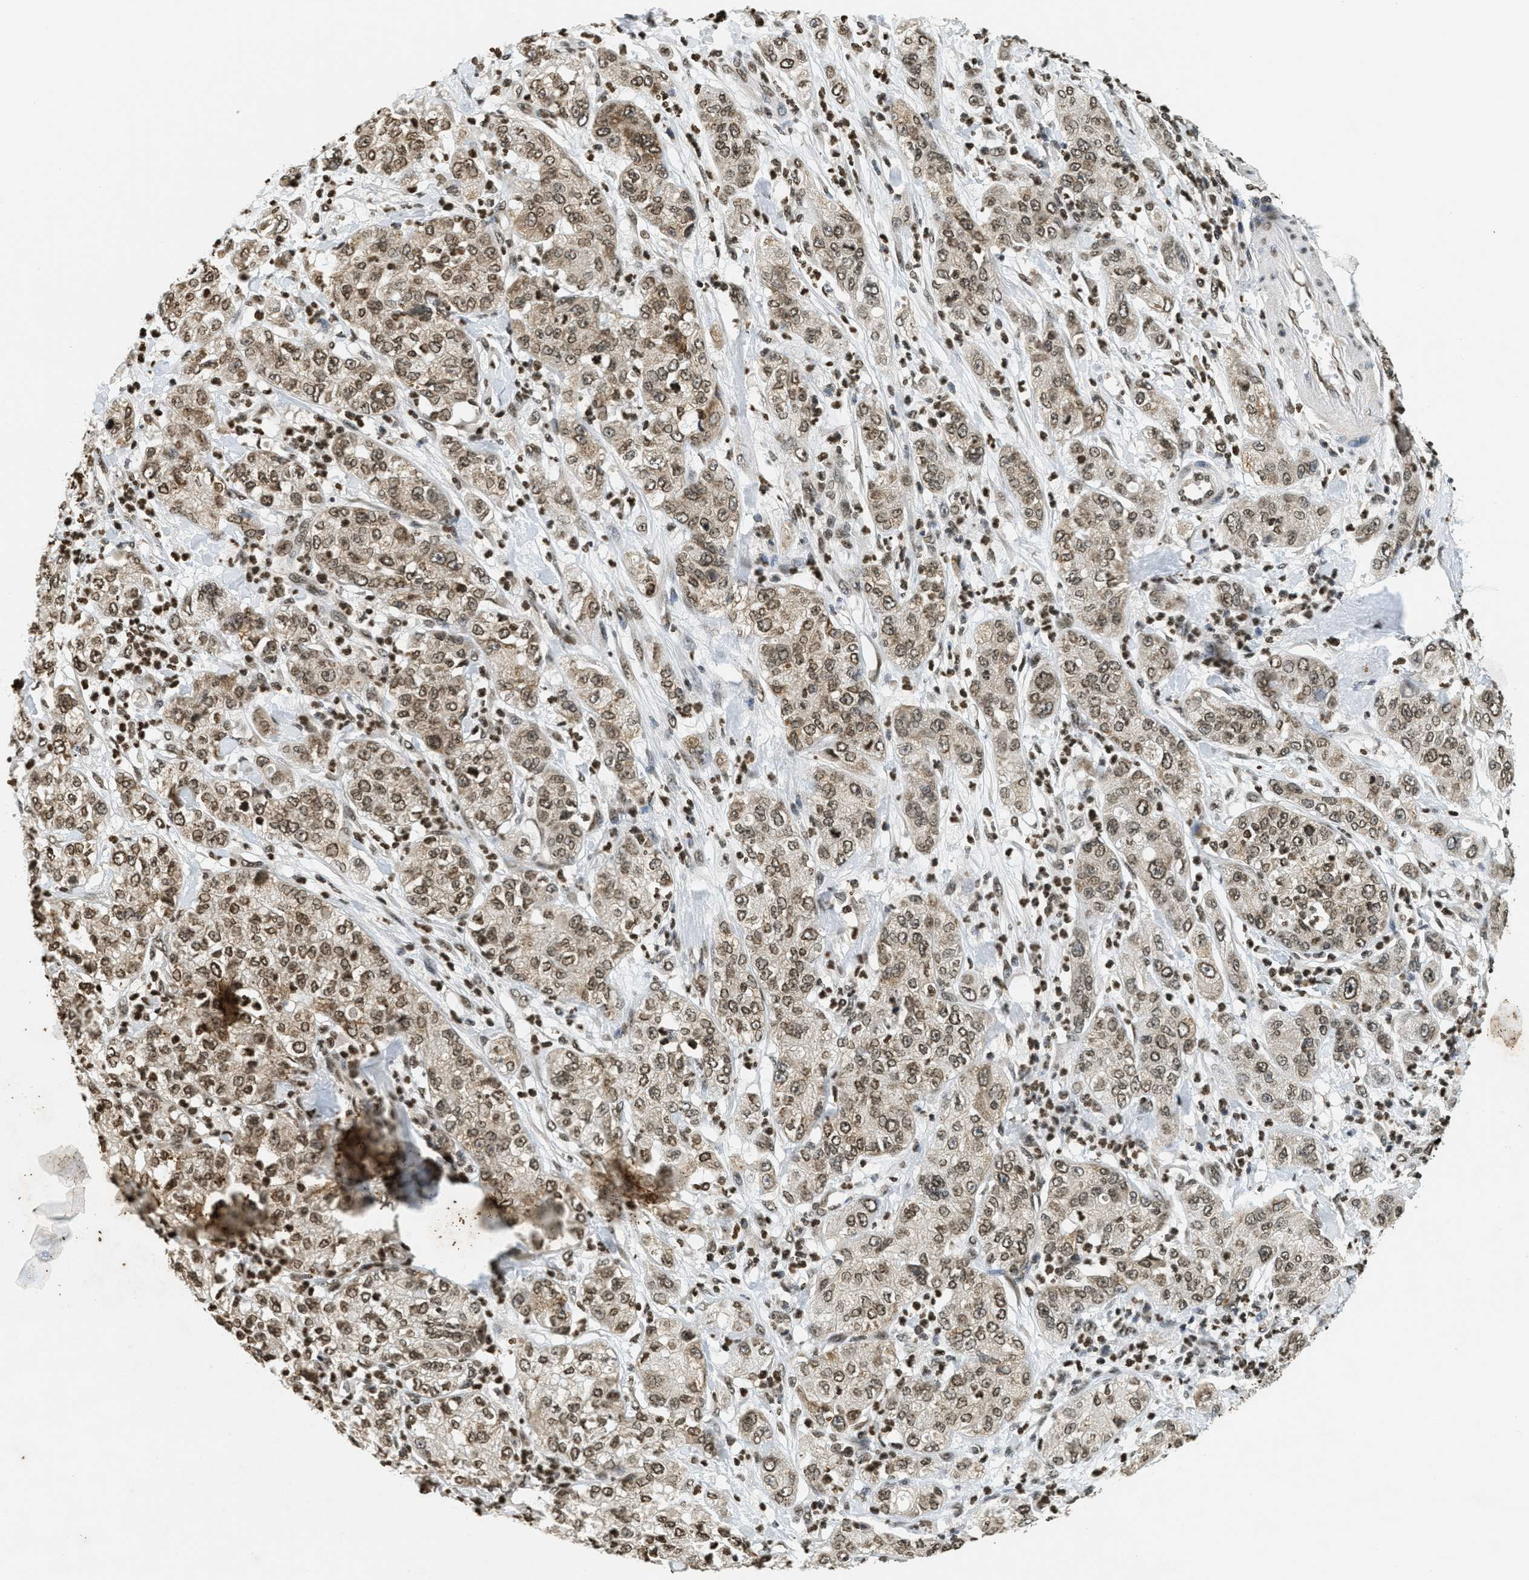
{"staining": {"intensity": "moderate", "quantity": ">75%", "location": "nuclear"}, "tissue": "pancreatic cancer", "cell_type": "Tumor cells", "image_type": "cancer", "snomed": [{"axis": "morphology", "description": "Adenocarcinoma, NOS"}, {"axis": "topography", "description": "Pancreas"}], "caption": "A brown stain labels moderate nuclear positivity of a protein in human adenocarcinoma (pancreatic) tumor cells. Using DAB (3,3'-diaminobenzidine) (brown) and hematoxylin (blue) stains, captured at high magnification using brightfield microscopy.", "gene": "LDB2", "patient": {"sex": "female", "age": 78}}